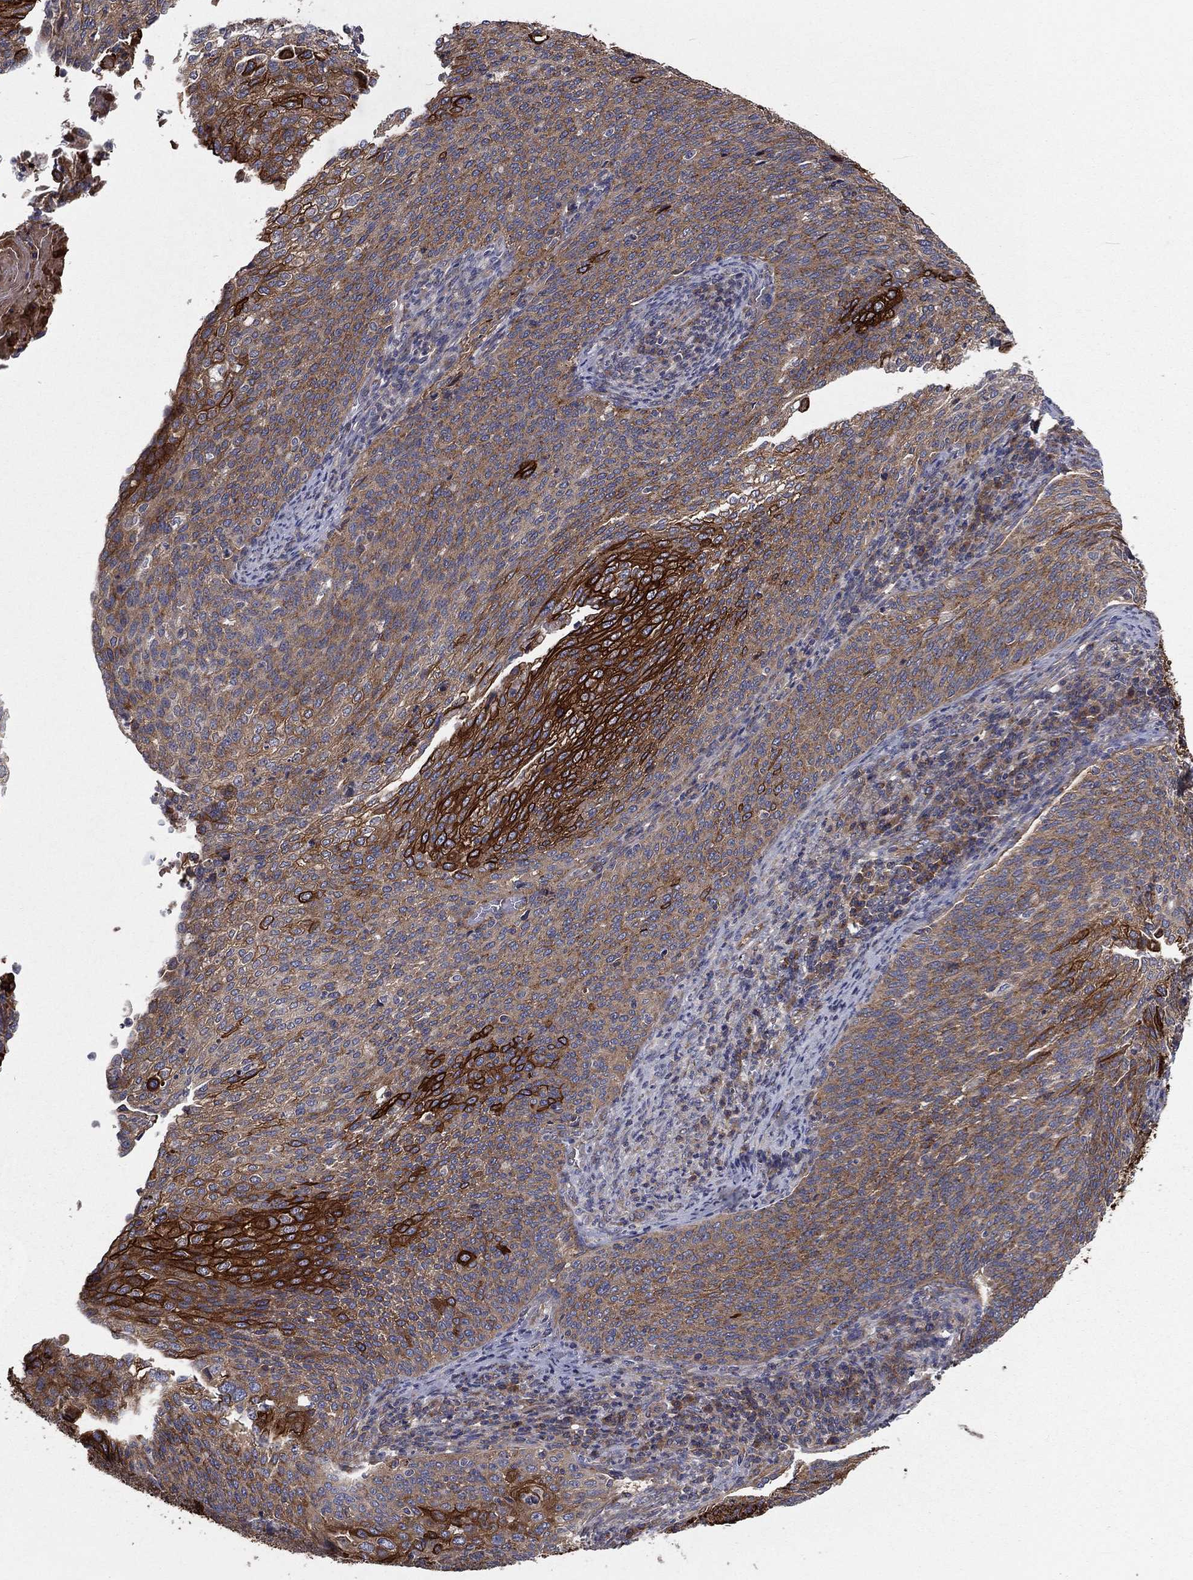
{"staining": {"intensity": "strong", "quantity": "<25%", "location": "cytoplasmic/membranous"}, "tissue": "cervical cancer", "cell_type": "Tumor cells", "image_type": "cancer", "snomed": [{"axis": "morphology", "description": "Squamous cell carcinoma, NOS"}, {"axis": "topography", "description": "Cervix"}], "caption": "A histopathology image of human cervical cancer (squamous cell carcinoma) stained for a protein exhibits strong cytoplasmic/membranous brown staining in tumor cells.", "gene": "EIF2B5", "patient": {"sex": "female", "age": 52}}